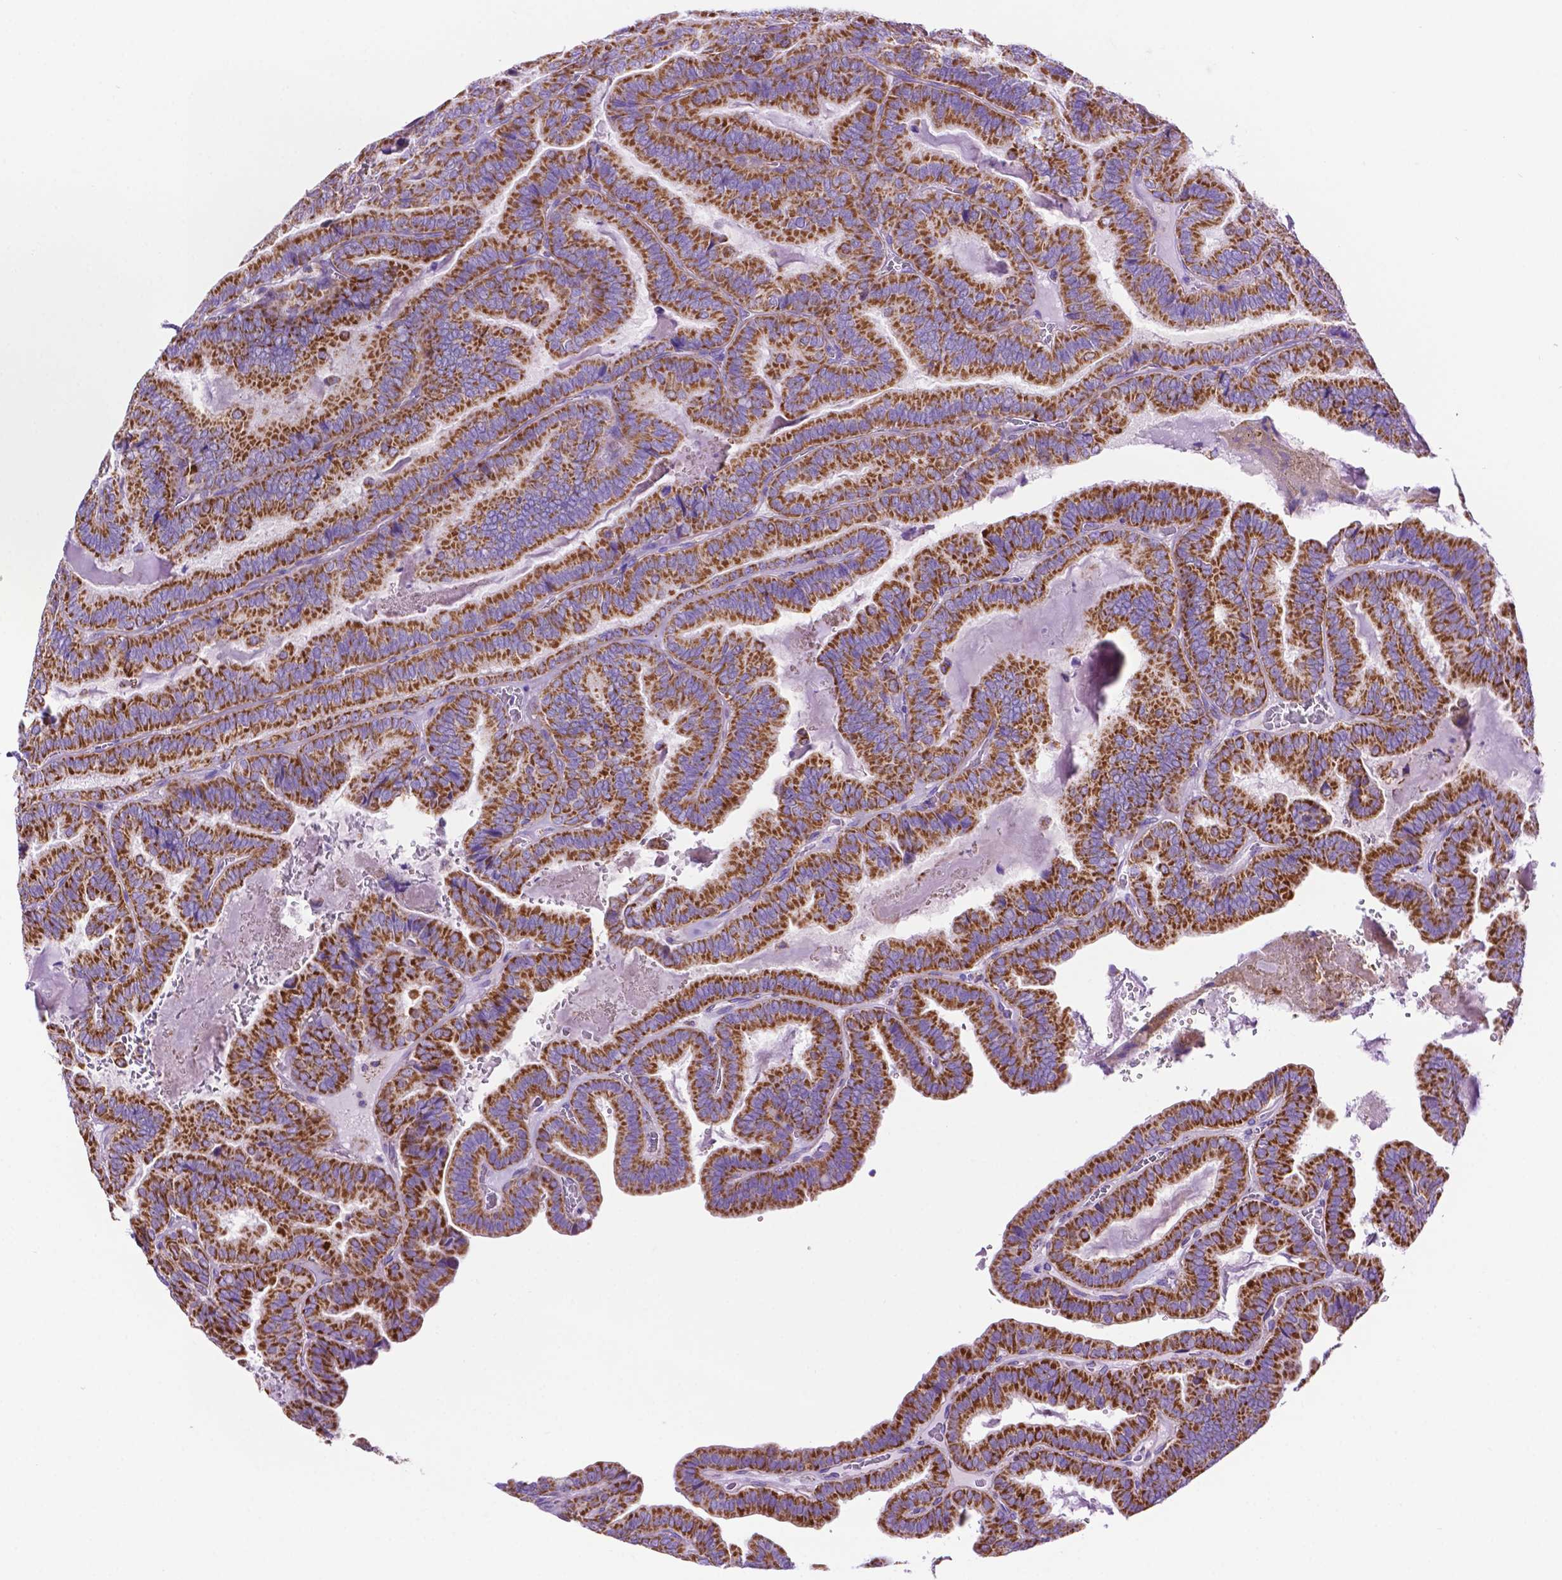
{"staining": {"intensity": "strong", "quantity": ">75%", "location": "cytoplasmic/membranous"}, "tissue": "thyroid cancer", "cell_type": "Tumor cells", "image_type": "cancer", "snomed": [{"axis": "morphology", "description": "Papillary adenocarcinoma, NOS"}, {"axis": "topography", "description": "Thyroid gland"}], "caption": "Protein expression analysis of papillary adenocarcinoma (thyroid) reveals strong cytoplasmic/membranous staining in about >75% of tumor cells.", "gene": "GDPD5", "patient": {"sex": "female", "age": 75}}